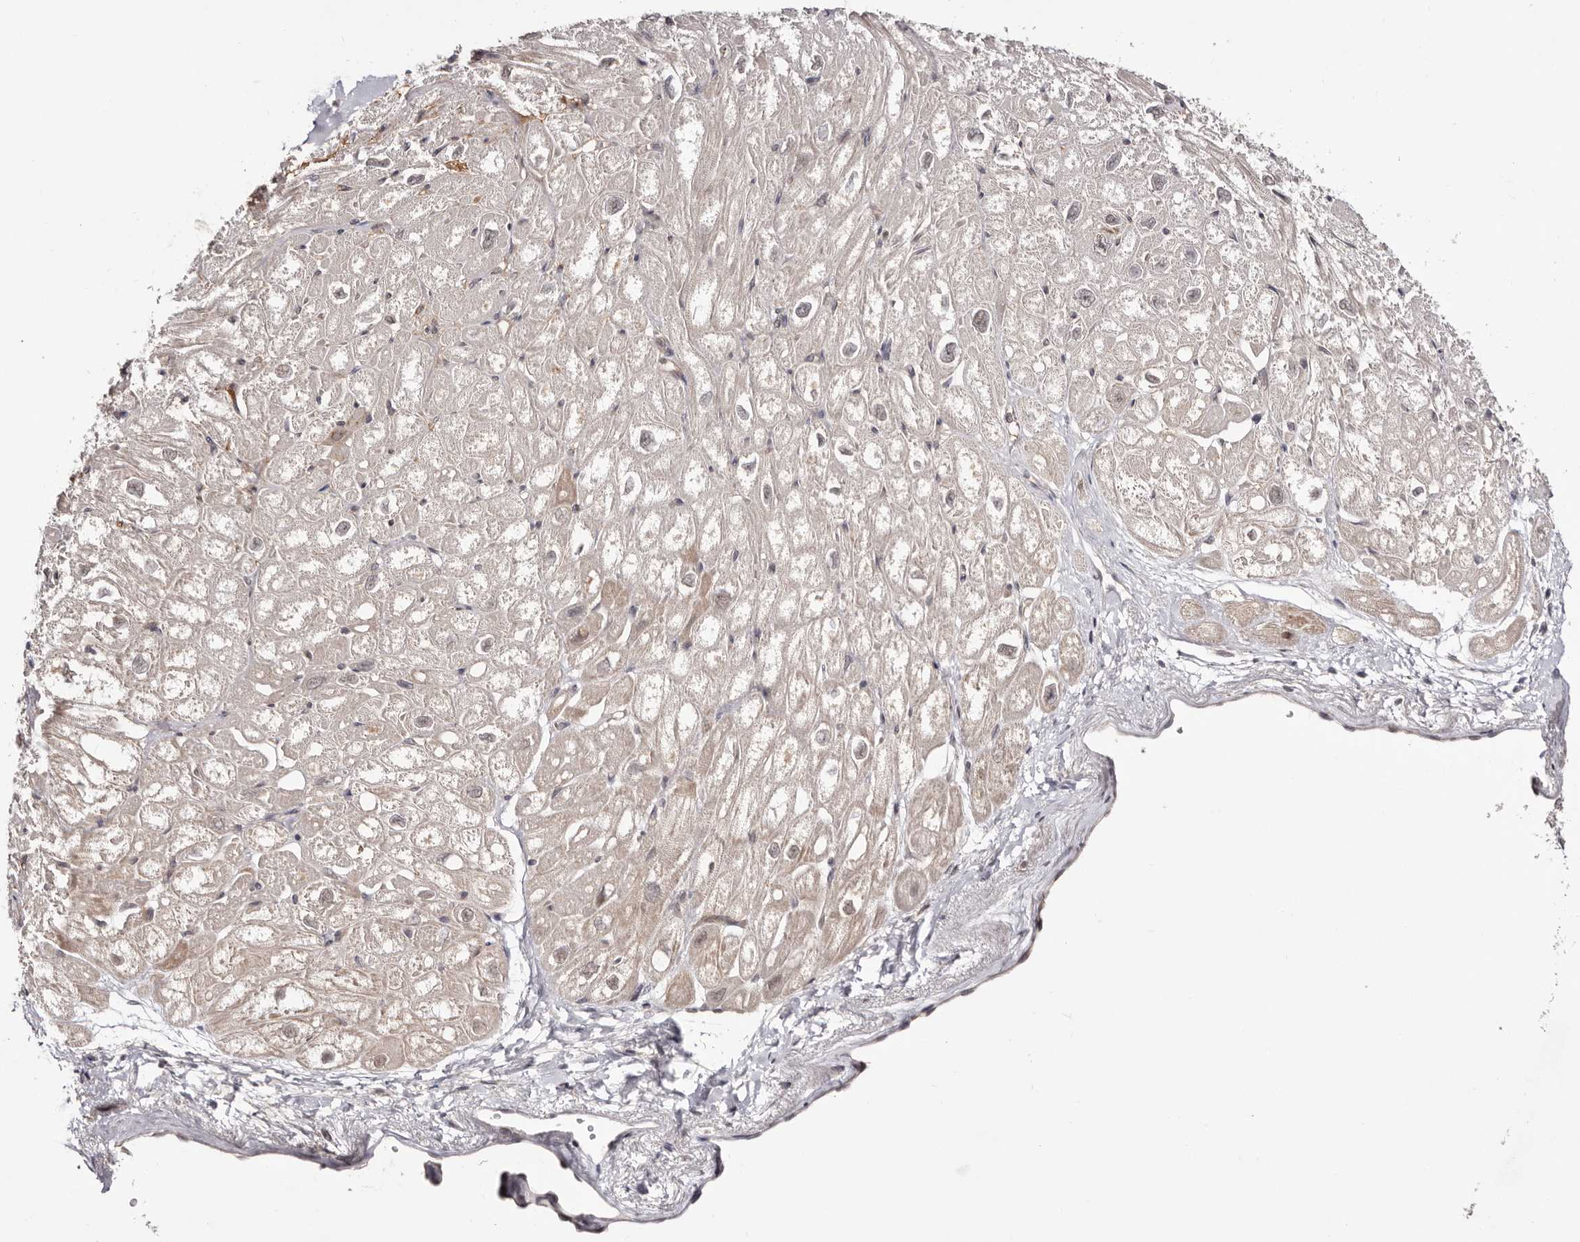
{"staining": {"intensity": "weak", "quantity": "<25%", "location": "cytoplasmic/membranous"}, "tissue": "heart muscle", "cell_type": "Cardiomyocytes", "image_type": "normal", "snomed": [{"axis": "morphology", "description": "Normal tissue, NOS"}, {"axis": "topography", "description": "Heart"}], "caption": "Immunohistochemistry (IHC) of benign heart muscle displays no positivity in cardiomyocytes.", "gene": "EGR3", "patient": {"sex": "male", "age": 50}}